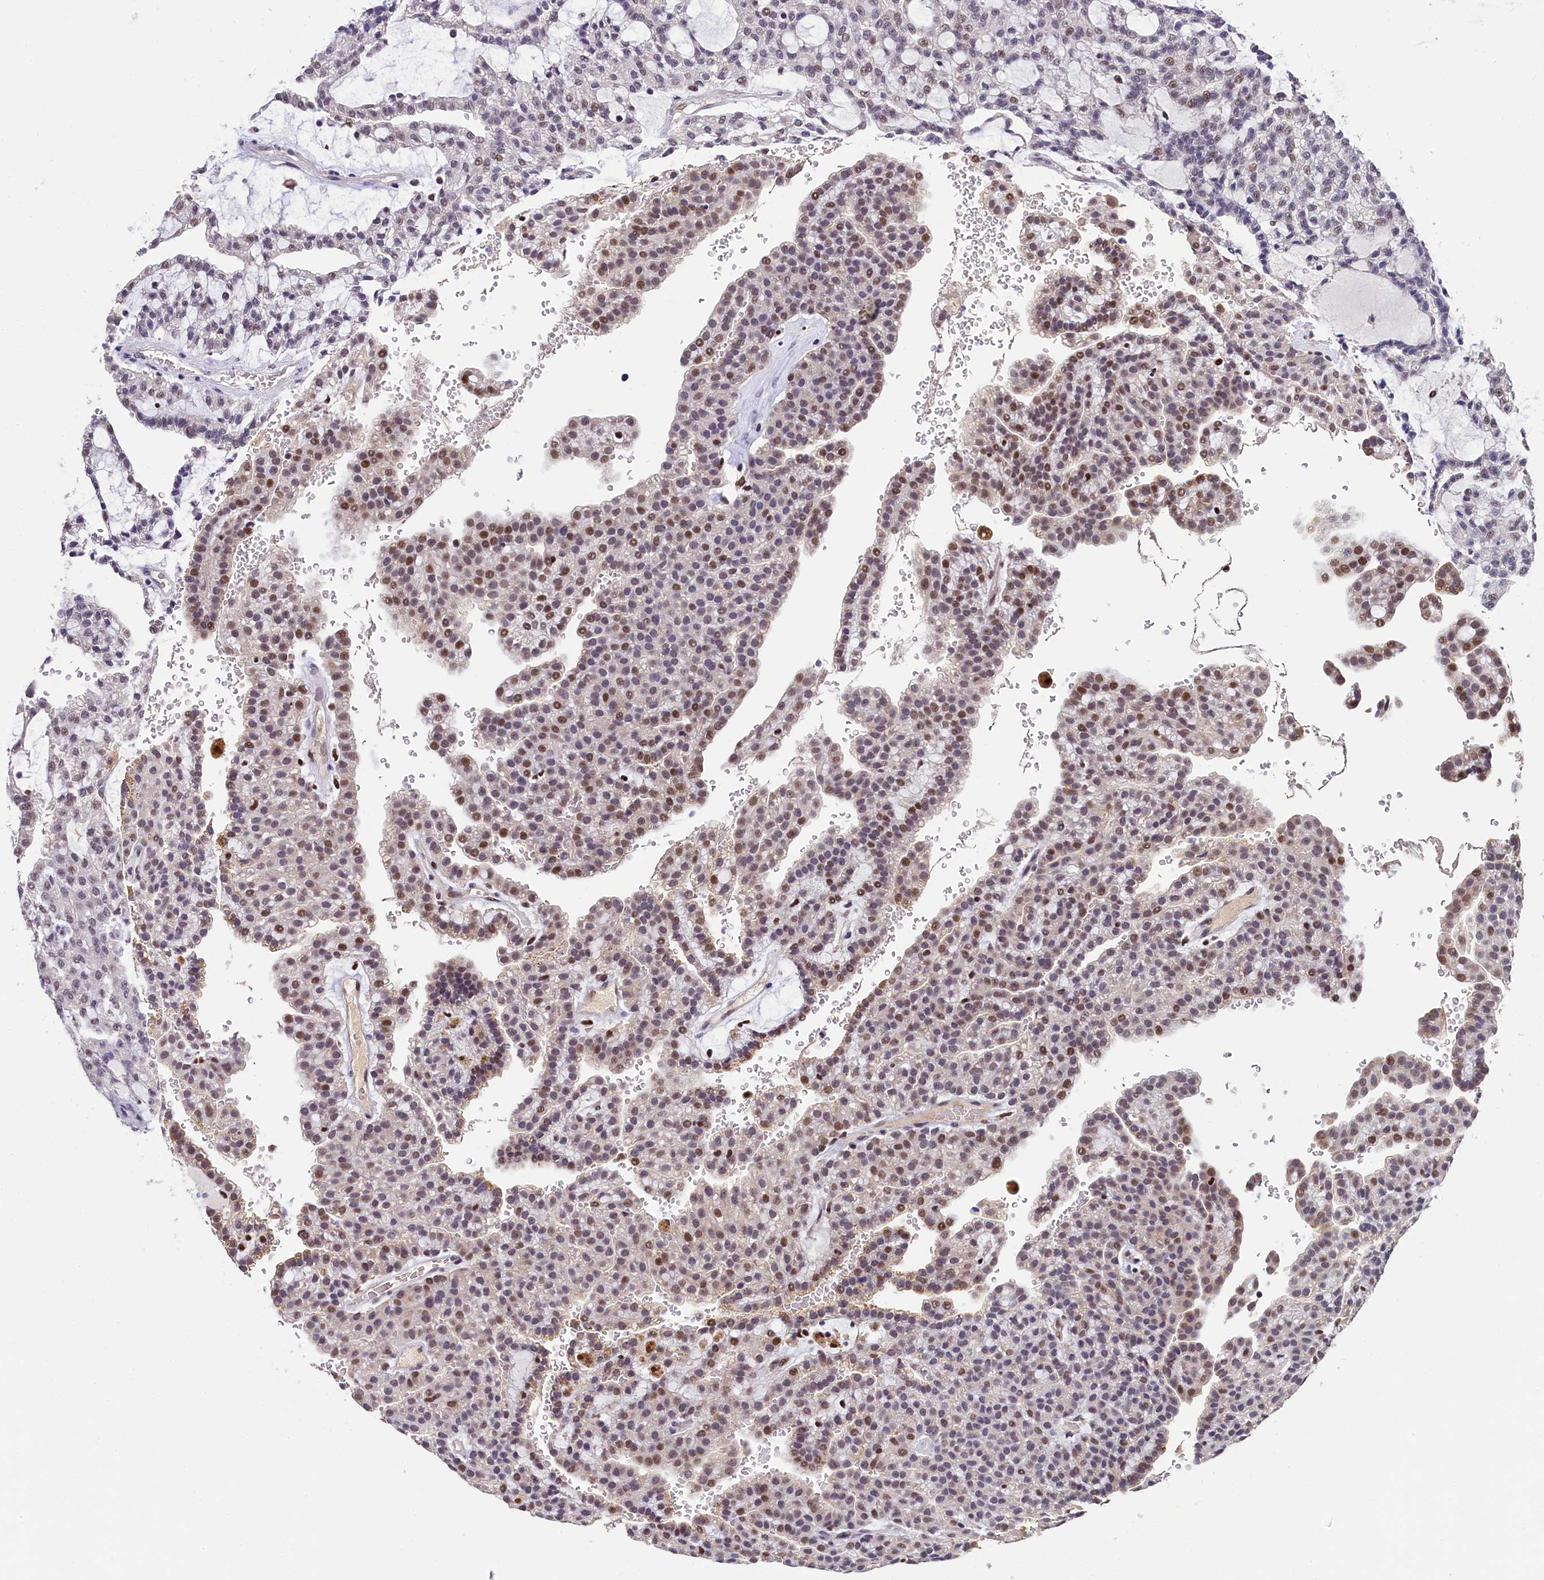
{"staining": {"intensity": "moderate", "quantity": "25%-75%", "location": "nuclear"}, "tissue": "renal cancer", "cell_type": "Tumor cells", "image_type": "cancer", "snomed": [{"axis": "morphology", "description": "Adenocarcinoma, NOS"}, {"axis": "topography", "description": "Kidney"}], "caption": "A brown stain shows moderate nuclear expression of a protein in human adenocarcinoma (renal) tumor cells.", "gene": "HECTD4", "patient": {"sex": "male", "age": 63}}